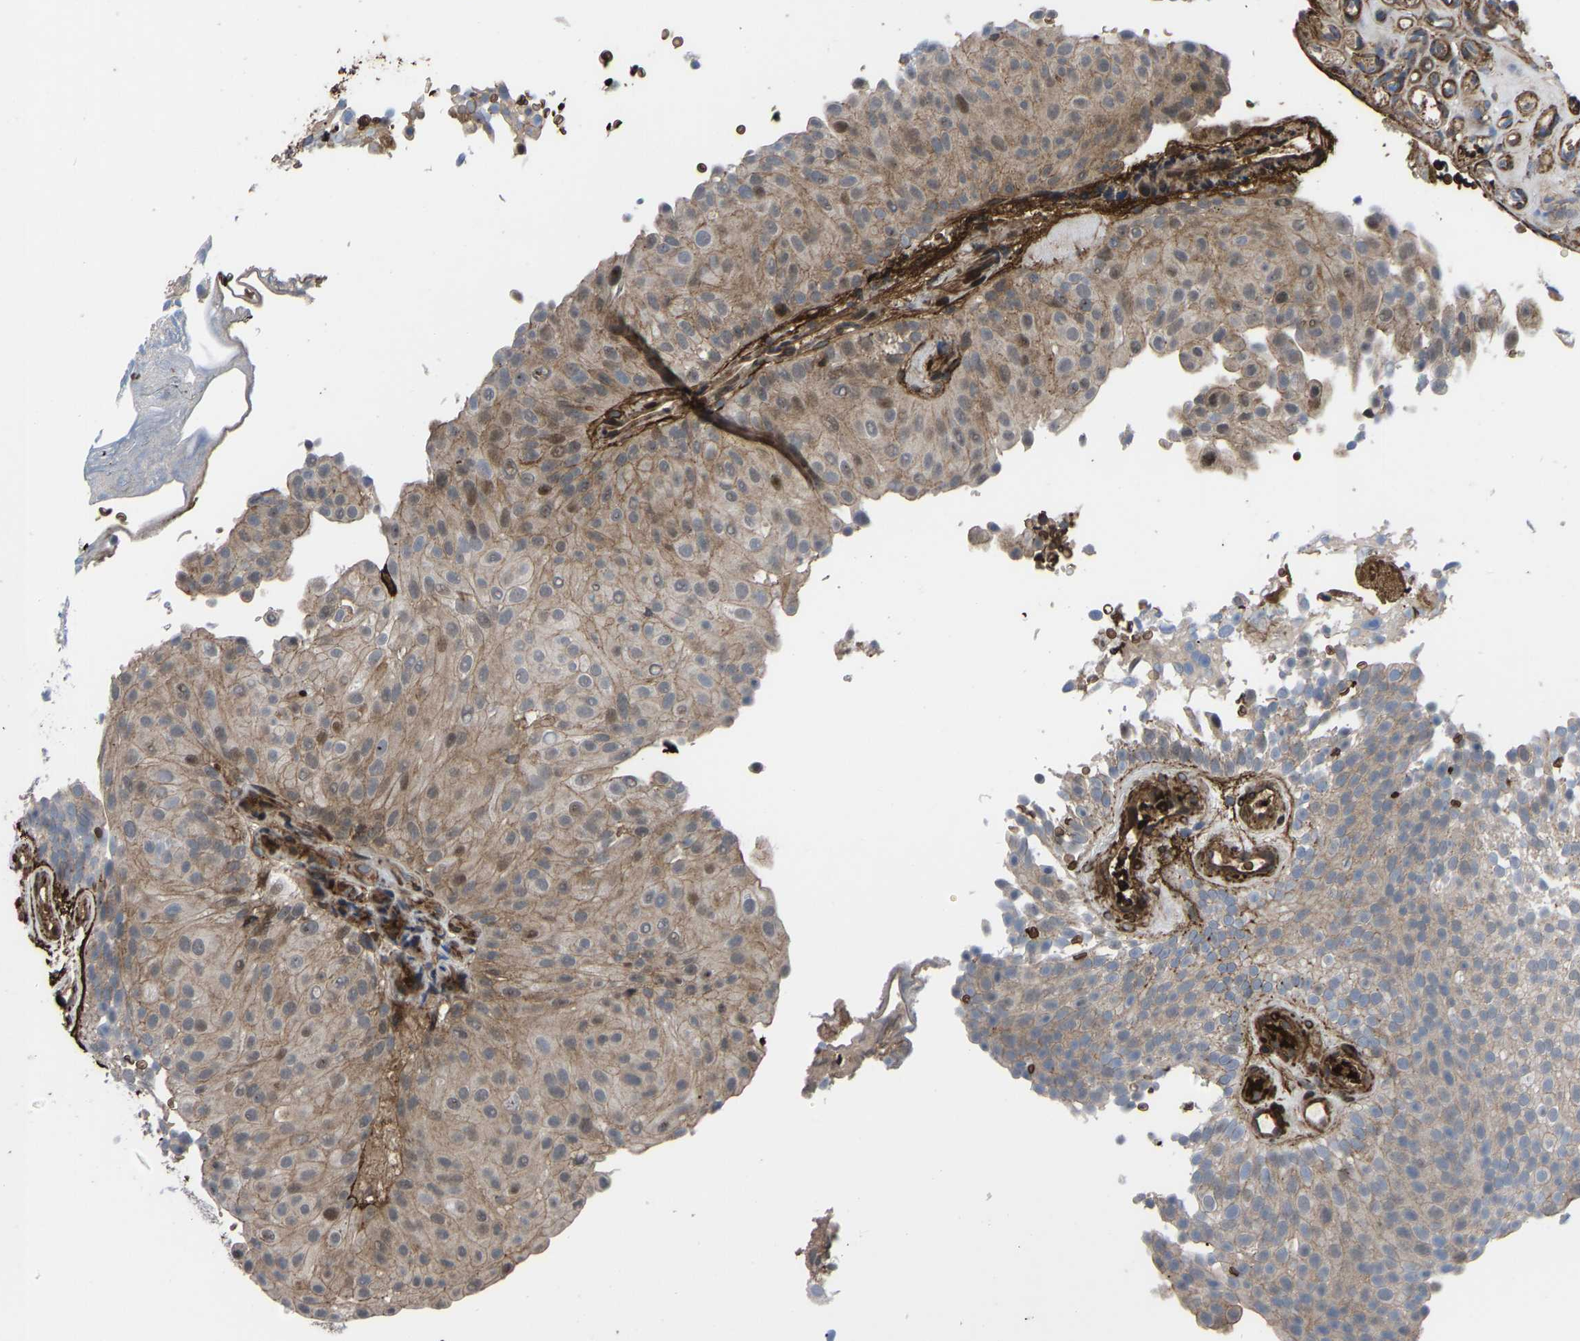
{"staining": {"intensity": "moderate", "quantity": "25%-75%", "location": "cytoplasmic/membranous,nuclear"}, "tissue": "urothelial cancer", "cell_type": "Tumor cells", "image_type": "cancer", "snomed": [{"axis": "morphology", "description": "Urothelial carcinoma, Low grade"}, {"axis": "topography", "description": "Urinary bladder"}], "caption": "About 25%-75% of tumor cells in human low-grade urothelial carcinoma exhibit moderate cytoplasmic/membranous and nuclear protein positivity as visualized by brown immunohistochemical staining.", "gene": "CYP7B1", "patient": {"sex": "male", "age": 78}}